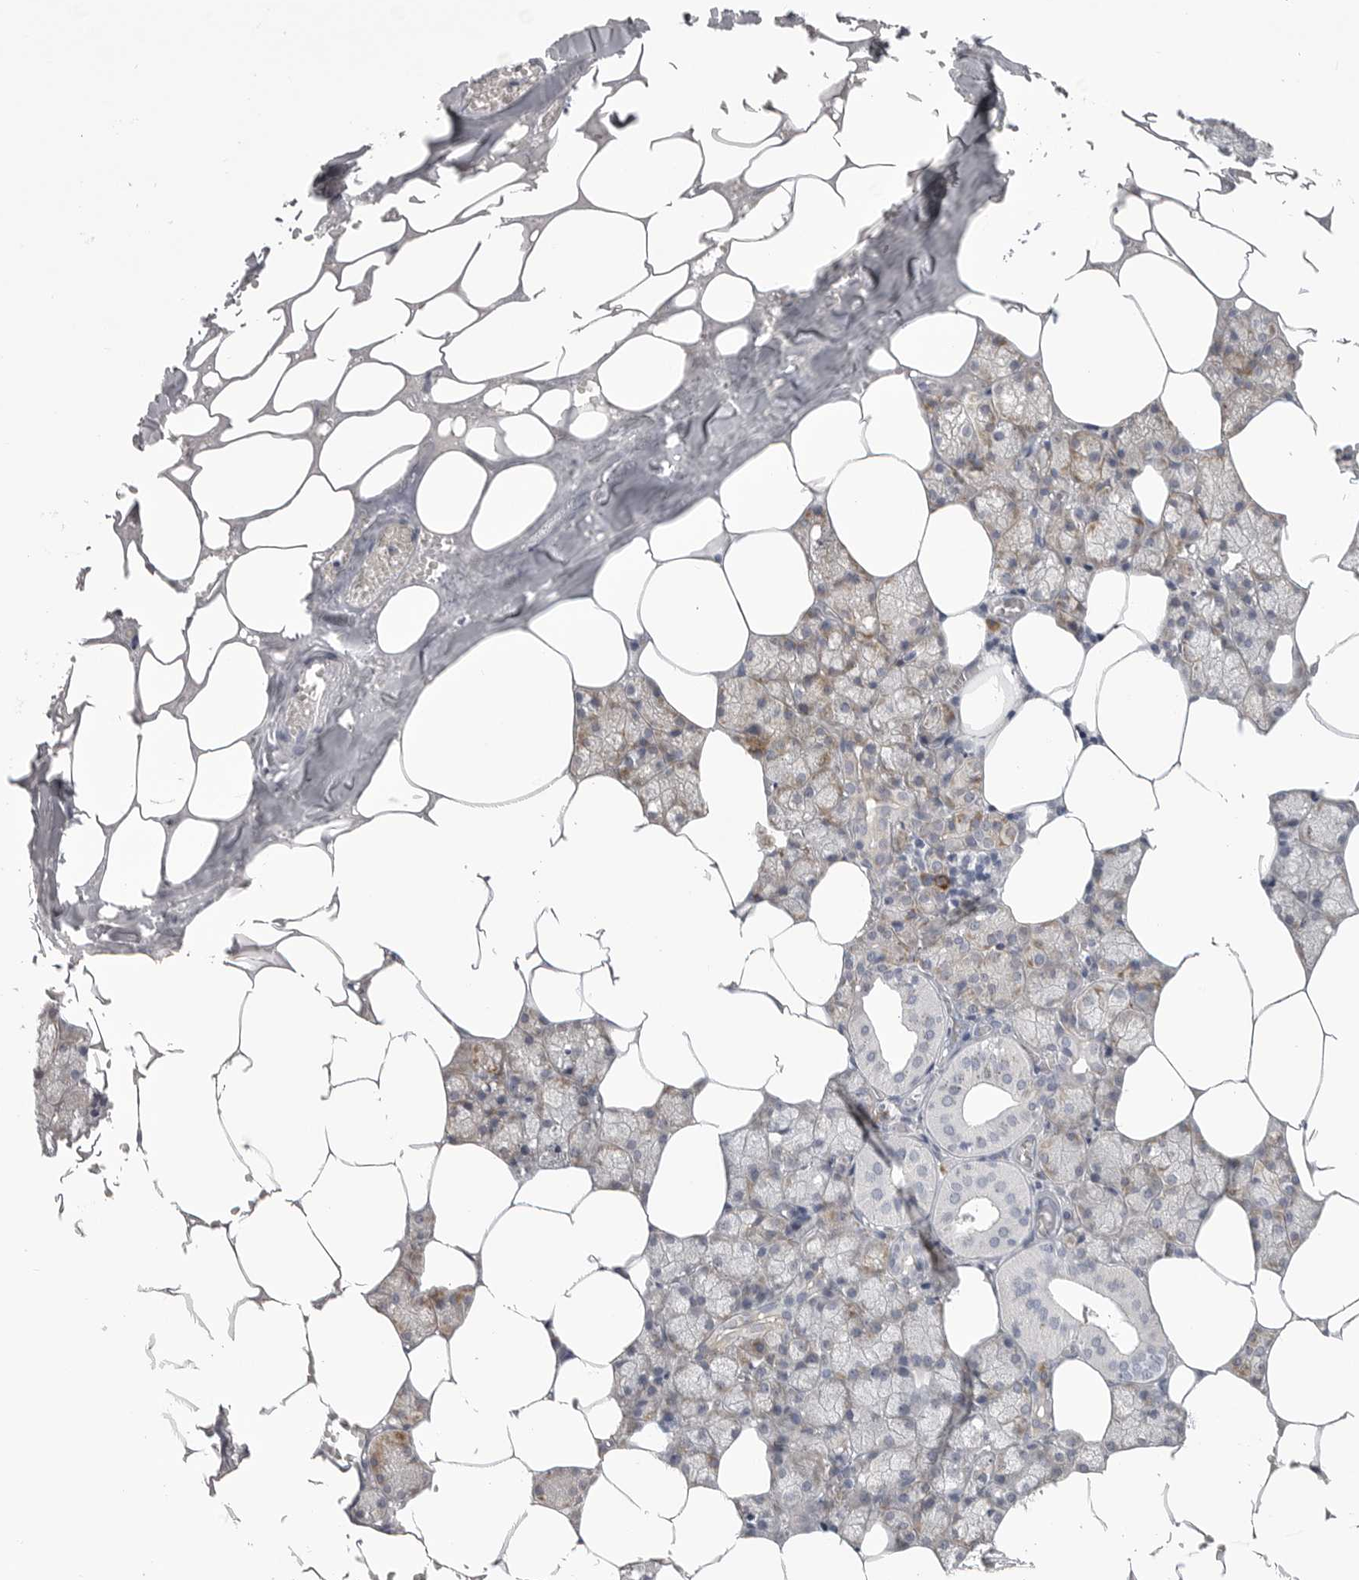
{"staining": {"intensity": "moderate", "quantity": "25%-75%", "location": "cytoplasmic/membranous"}, "tissue": "salivary gland", "cell_type": "Glandular cells", "image_type": "normal", "snomed": [{"axis": "morphology", "description": "Normal tissue, NOS"}, {"axis": "topography", "description": "Salivary gland"}], "caption": "About 25%-75% of glandular cells in benign human salivary gland demonstrate moderate cytoplasmic/membranous protein positivity as visualized by brown immunohistochemical staining.", "gene": "FKBP2", "patient": {"sex": "male", "age": 62}}